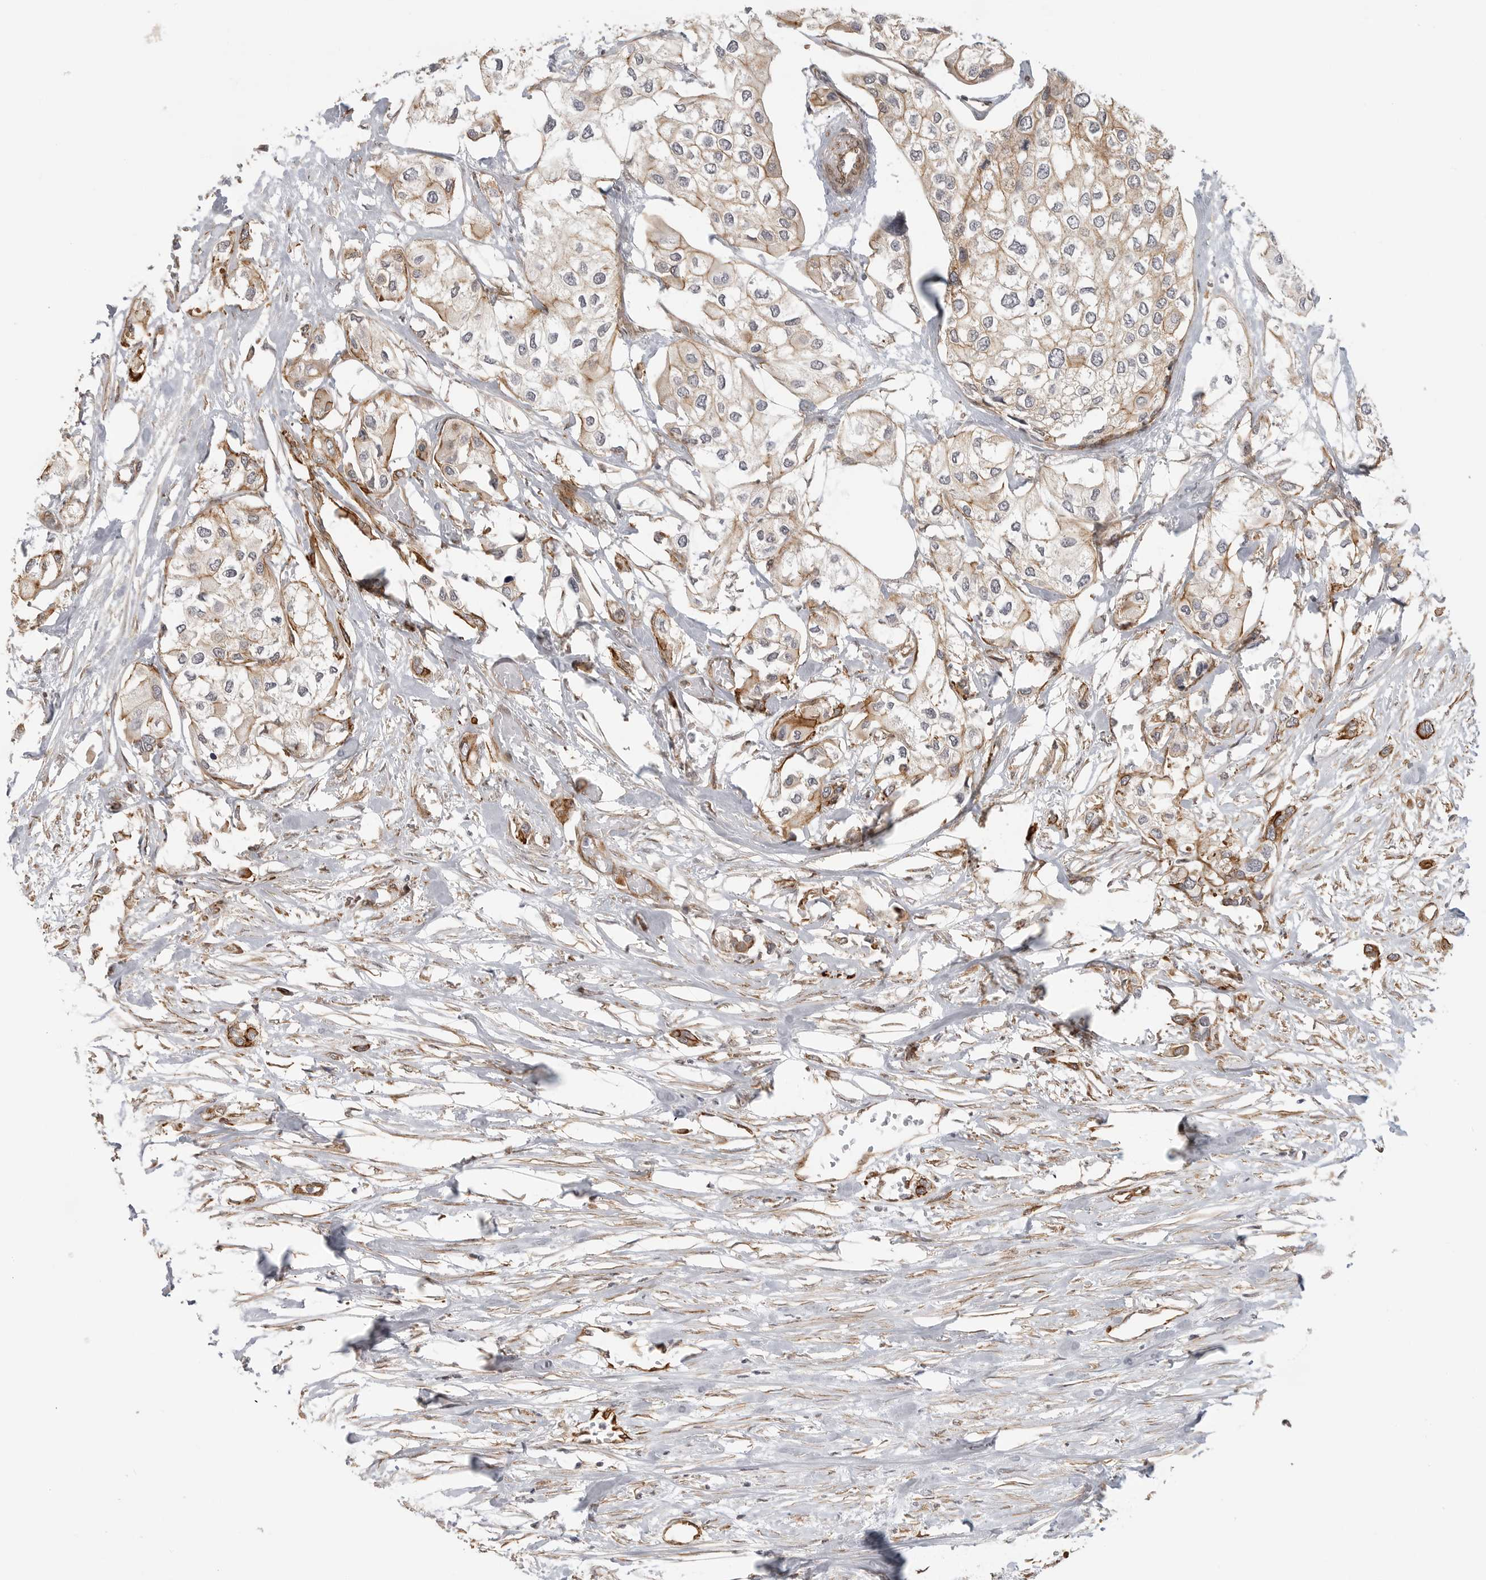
{"staining": {"intensity": "negative", "quantity": "none", "location": "none"}, "tissue": "urothelial cancer", "cell_type": "Tumor cells", "image_type": "cancer", "snomed": [{"axis": "morphology", "description": "Urothelial carcinoma, High grade"}, {"axis": "topography", "description": "Urinary bladder"}], "caption": "Immunohistochemistry (IHC) micrograph of neoplastic tissue: urothelial carcinoma (high-grade) stained with DAB (3,3'-diaminobenzidine) demonstrates no significant protein expression in tumor cells.", "gene": "ATOH7", "patient": {"sex": "male", "age": 64}}